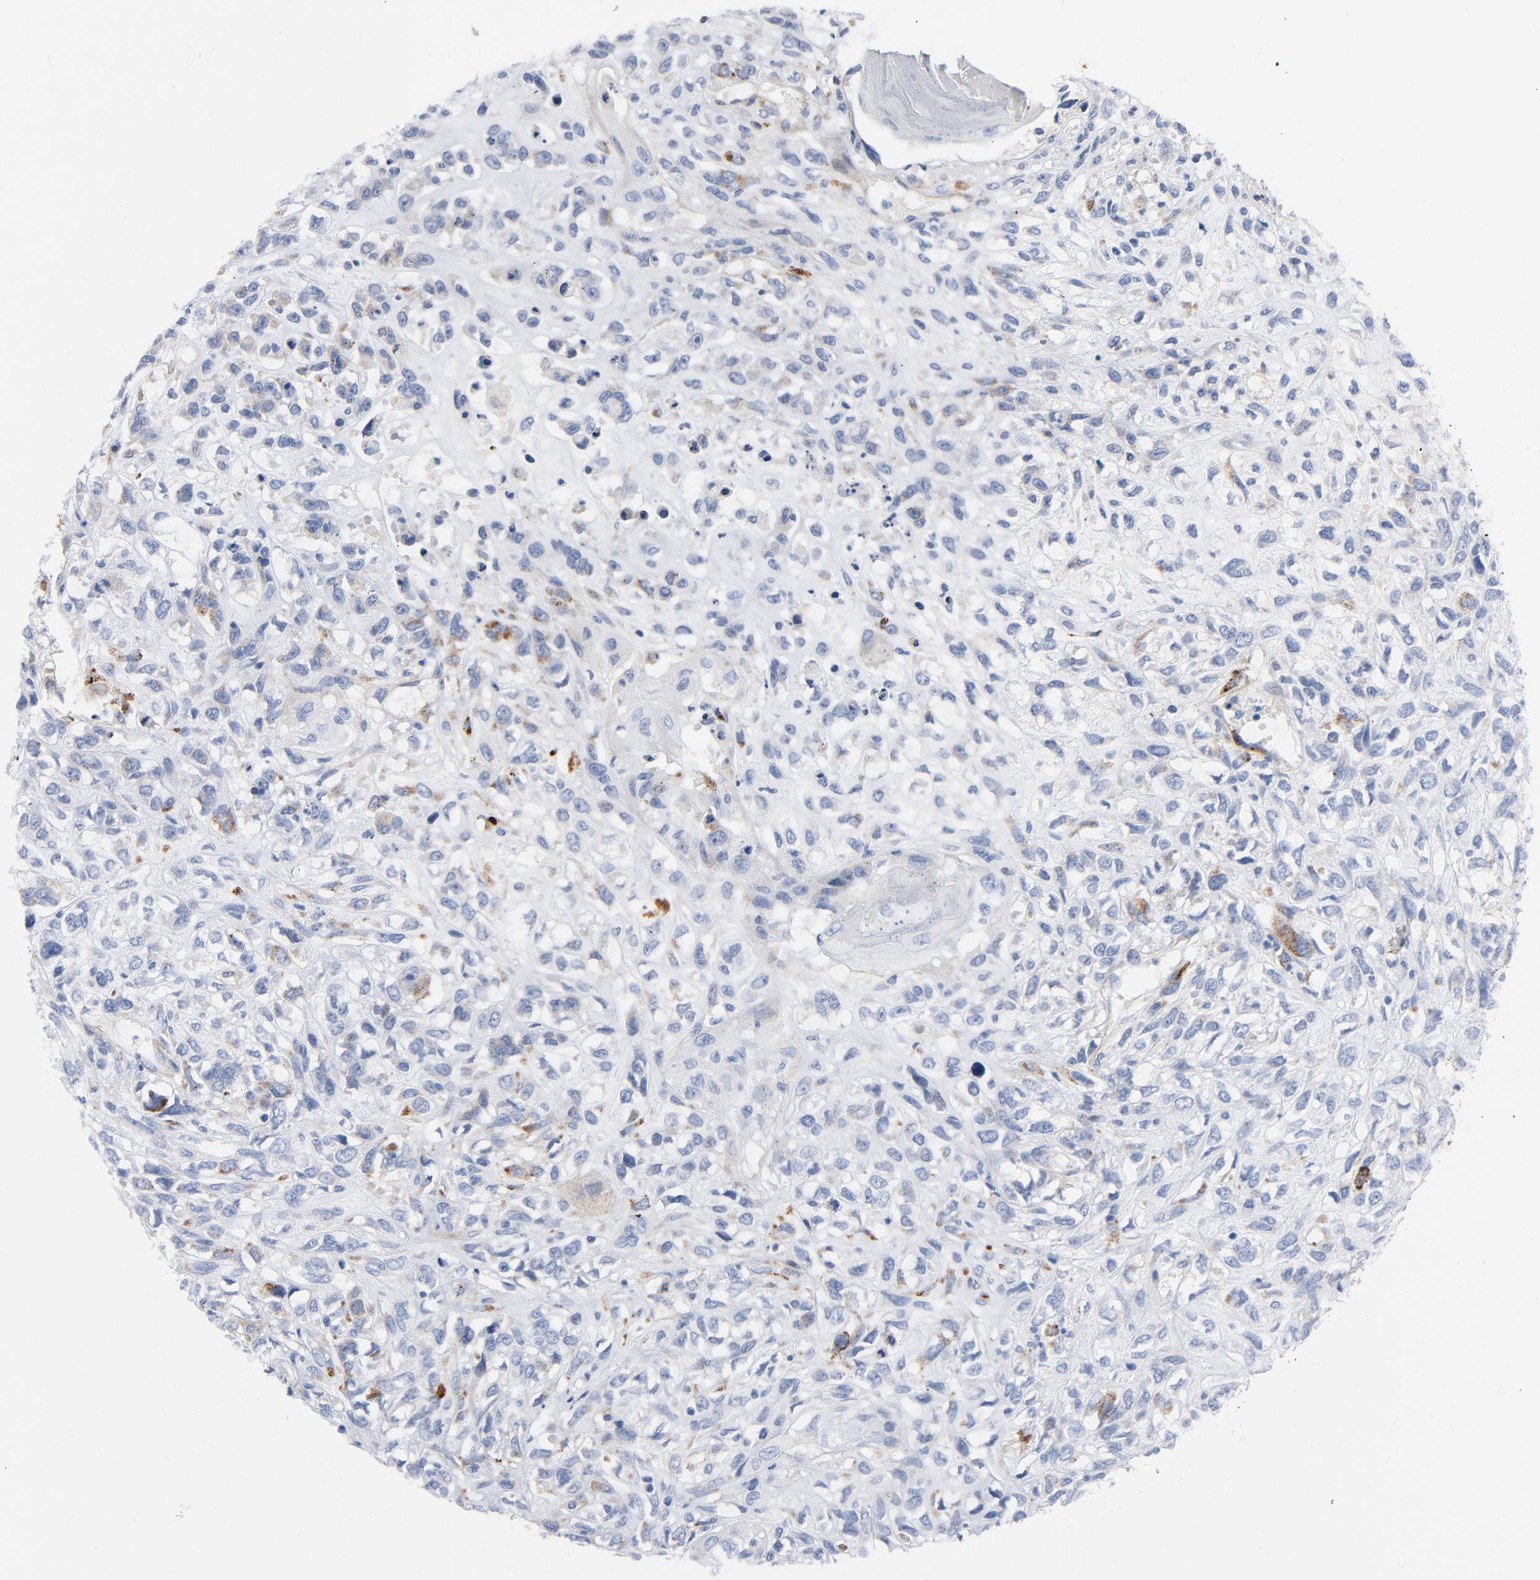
{"staining": {"intensity": "negative", "quantity": "none", "location": "none"}, "tissue": "head and neck cancer", "cell_type": "Tumor cells", "image_type": "cancer", "snomed": [{"axis": "morphology", "description": "Necrosis, NOS"}, {"axis": "morphology", "description": "Neoplasm, malignant, NOS"}, {"axis": "topography", "description": "Salivary gland"}, {"axis": "topography", "description": "Head-Neck"}], "caption": "High power microscopy histopathology image of an immunohistochemistry photomicrograph of head and neck malignant neoplasm, revealing no significant staining in tumor cells.", "gene": "LAMC1", "patient": {"sex": "male", "age": 43}}